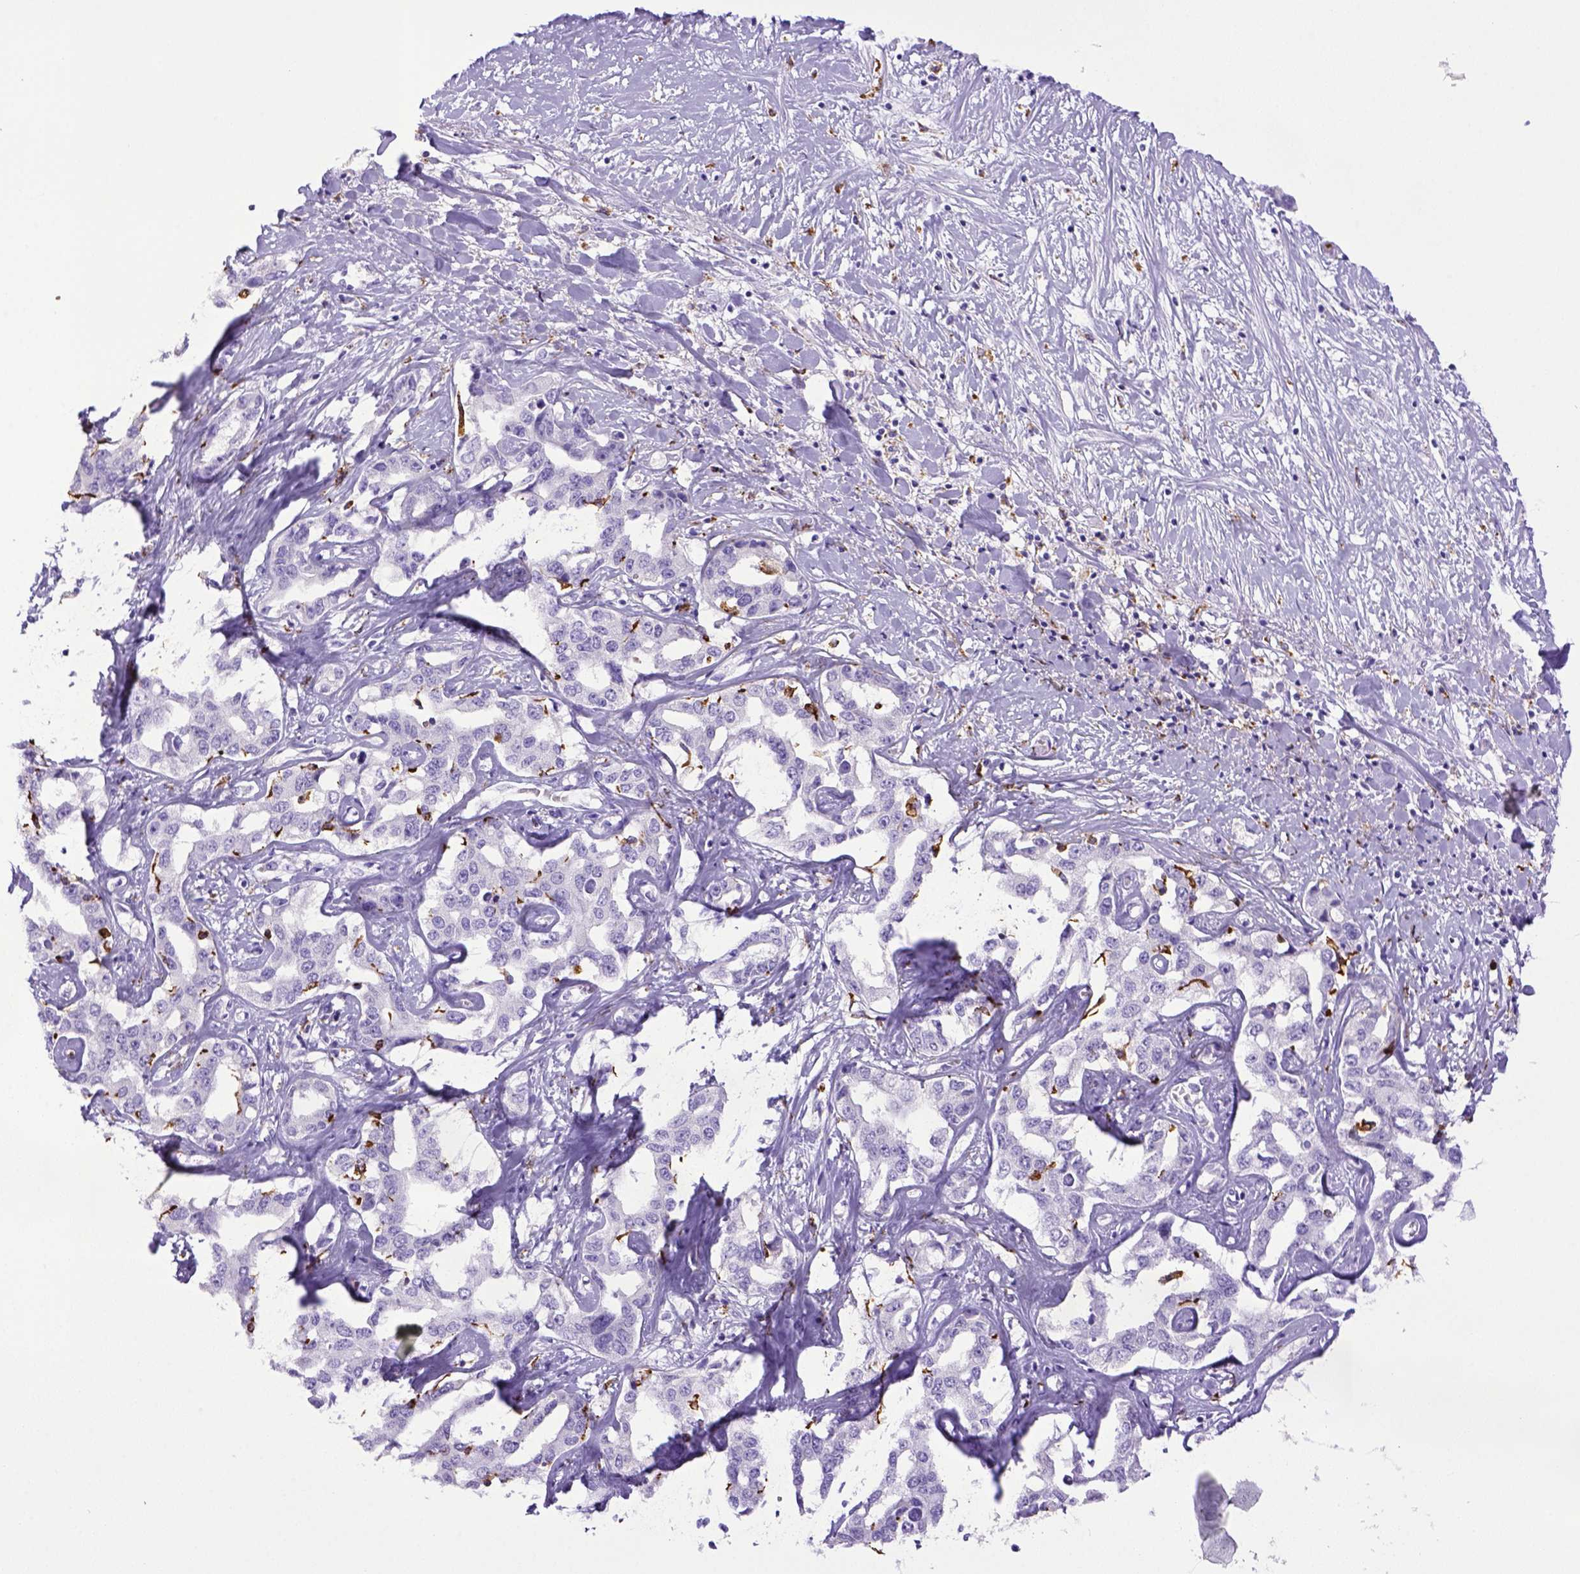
{"staining": {"intensity": "negative", "quantity": "none", "location": "none"}, "tissue": "liver cancer", "cell_type": "Tumor cells", "image_type": "cancer", "snomed": [{"axis": "morphology", "description": "Cholangiocarcinoma"}, {"axis": "topography", "description": "Liver"}], "caption": "Protein analysis of liver cancer (cholangiocarcinoma) shows no significant staining in tumor cells. (Stains: DAB (3,3'-diaminobenzidine) immunohistochemistry with hematoxylin counter stain, Microscopy: brightfield microscopy at high magnification).", "gene": "CD68", "patient": {"sex": "male", "age": 59}}